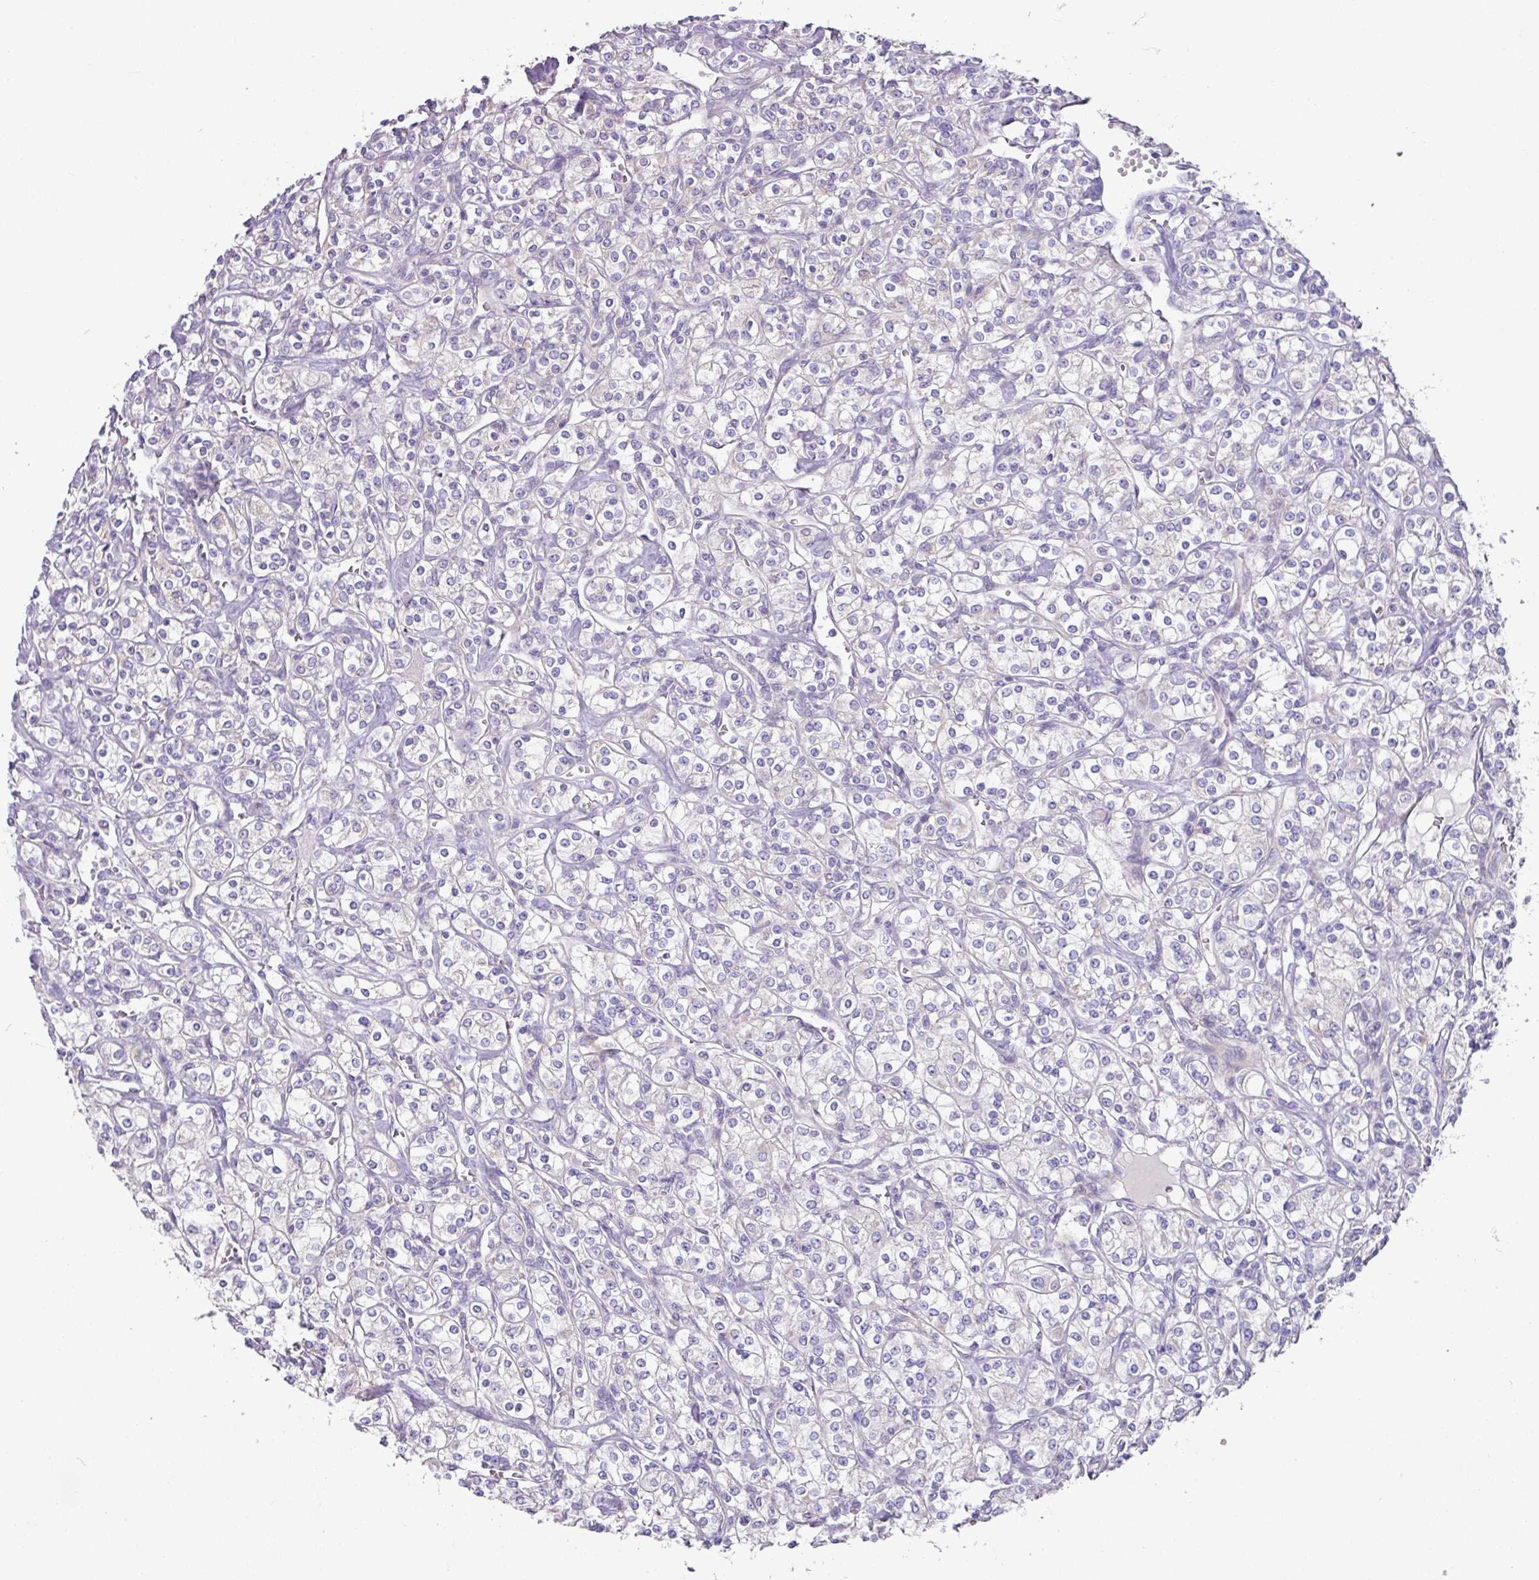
{"staining": {"intensity": "negative", "quantity": "none", "location": "none"}, "tissue": "renal cancer", "cell_type": "Tumor cells", "image_type": "cancer", "snomed": [{"axis": "morphology", "description": "Adenocarcinoma, NOS"}, {"axis": "topography", "description": "Kidney"}], "caption": "IHC of renal cancer exhibits no staining in tumor cells. (Brightfield microscopy of DAB (3,3'-diaminobenzidine) immunohistochemistry (IHC) at high magnification).", "gene": "MRRF", "patient": {"sex": "male", "age": 77}}